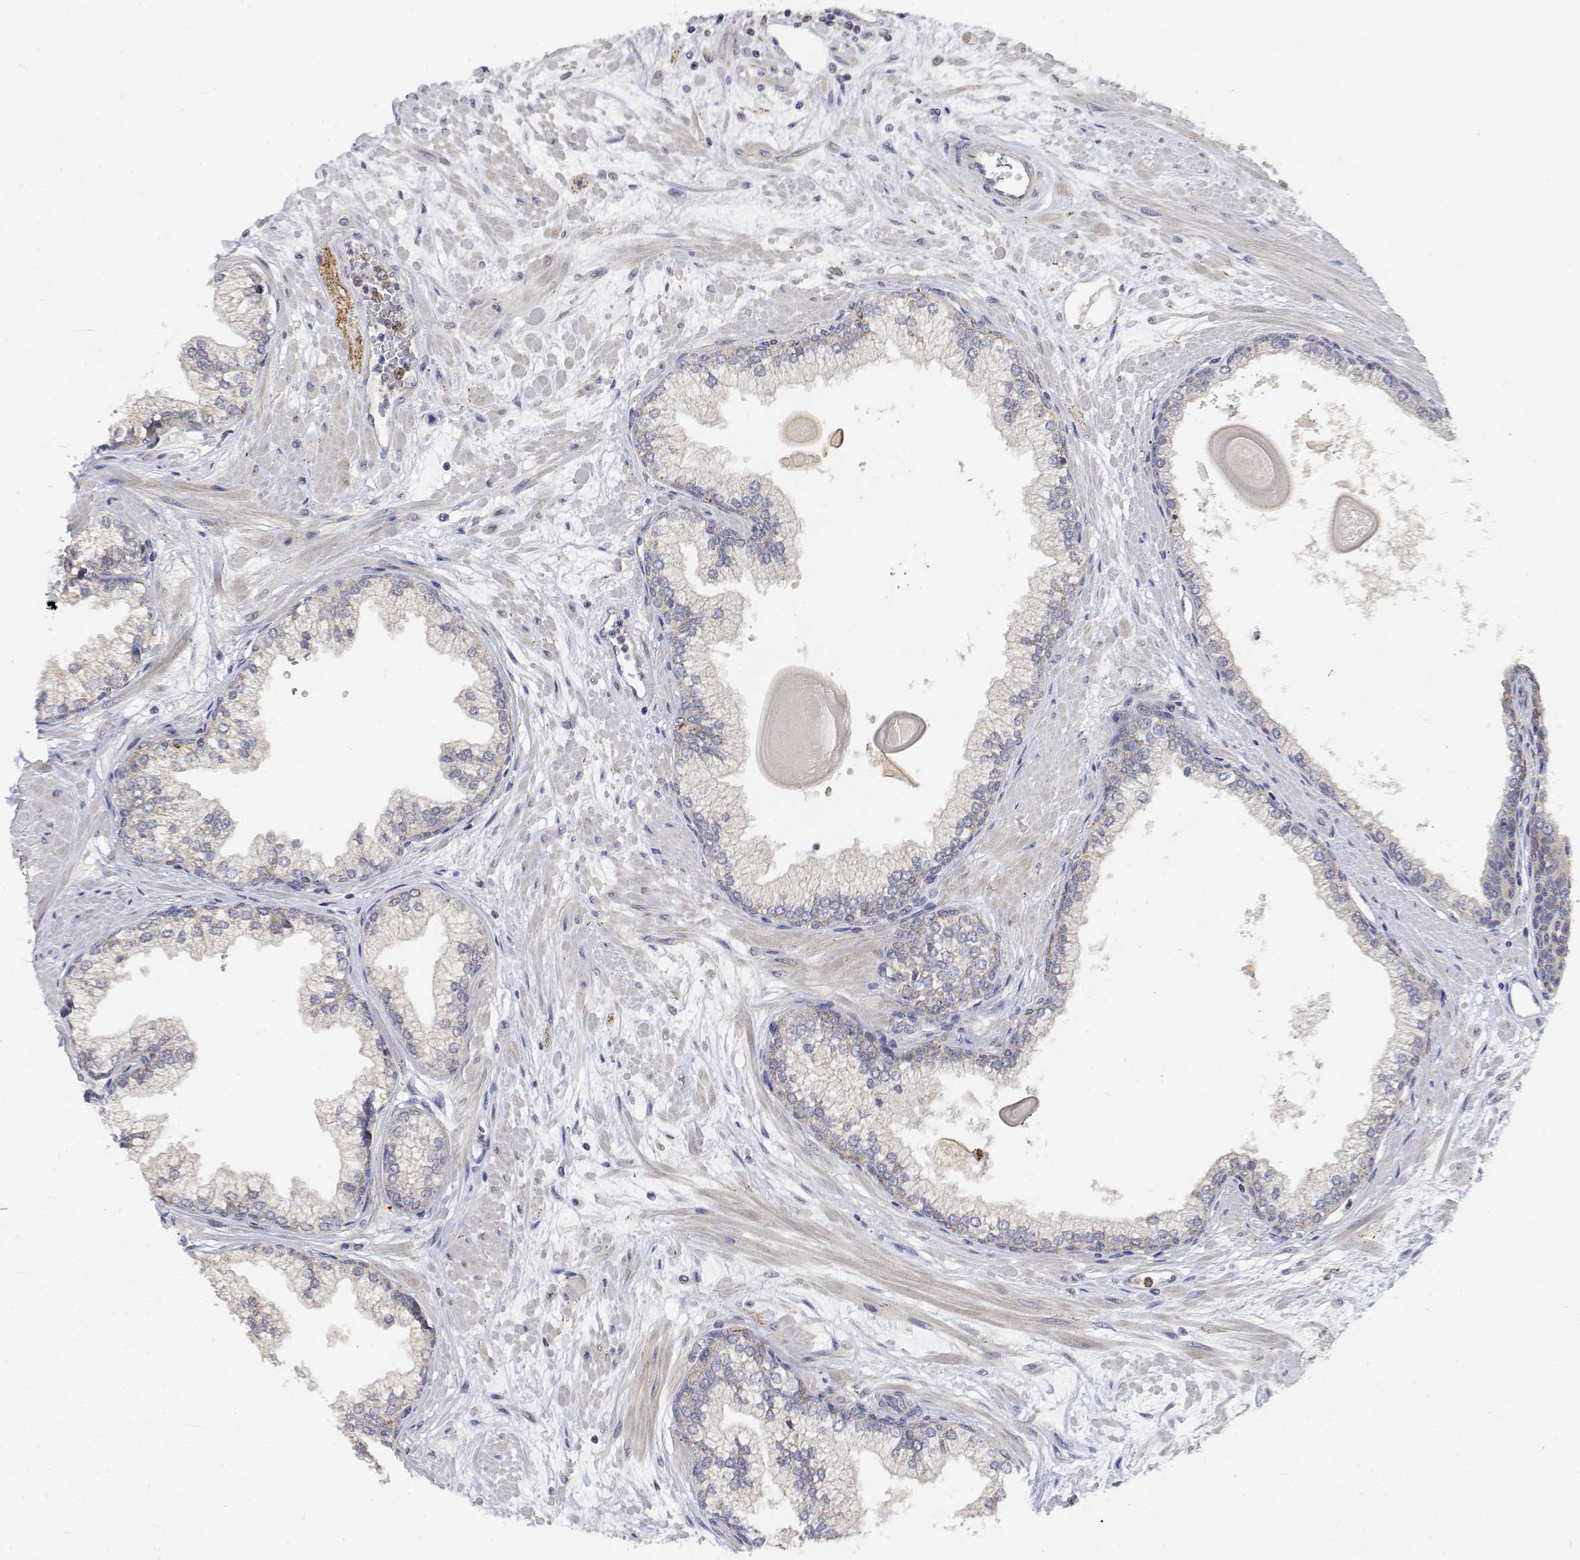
{"staining": {"intensity": "weak", "quantity": "25%-75%", "location": "cytoplasmic/membranous"}, "tissue": "prostate", "cell_type": "Glandular cells", "image_type": "normal", "snomed": [{"axis": "morphology", "description": "Normal tissue, NOS"}, {"axis": "topography", "description": "Prostate"}, {"axis": "topography", "description": "Peripheral nerve tissue"}], "caption": "Brown immunohistochemical staining in unremarkable human prostate exhibits weak cytoplasmic/membranous positivity in approximately 25%-75% of glandular cells.", "gene": "LONRF3", "patient": {"sex": "male", "age": 61}}